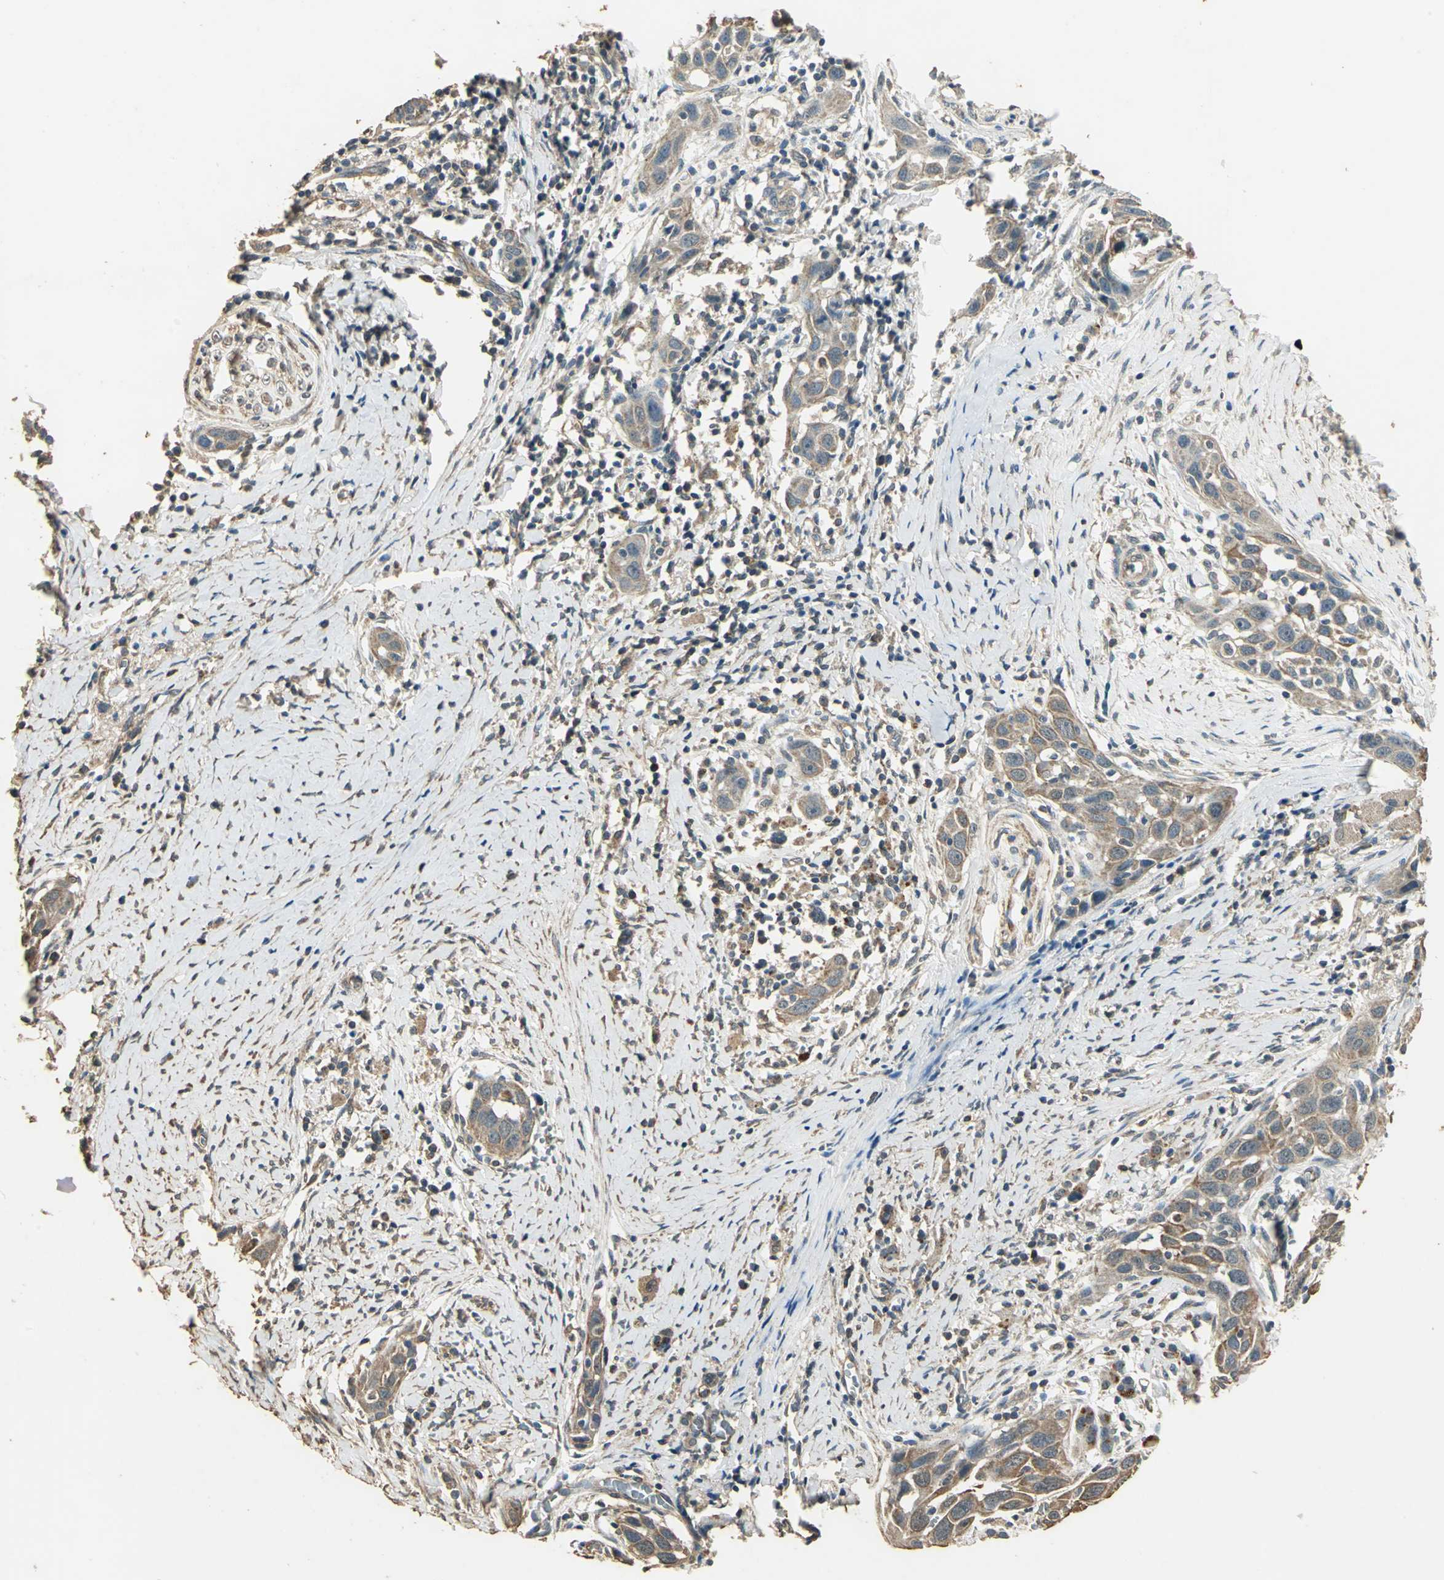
{"staining": {"intensity": "moderate", "quantity": ">75%", "location": "cytoplasmic/membranous"}, "tissue": "head and neck cancer", "cell_type": "Tumor cells", "image_type": "cancer", "snomed": [{"axis": "morphology", "description": "Normal tissue, NOS"}, {"axis": "morphology", "description": "Squamous cell carcinoma, NOS"}, {"axis": "topography", "description": "Oral tissue"}, {"axis": "topography", "description": "Head-Neck"}], "caption": "High-power microscopy captured an immunohistochemistry (IHC) histopathology image of head and neck squamous cell carcinoma, revealing moderate cytoplasmic/membranous positivity in approximately >75% of tumor cells.", "gene": "TMPRSS4", "patient": {"sex": "female", "age": 50}}